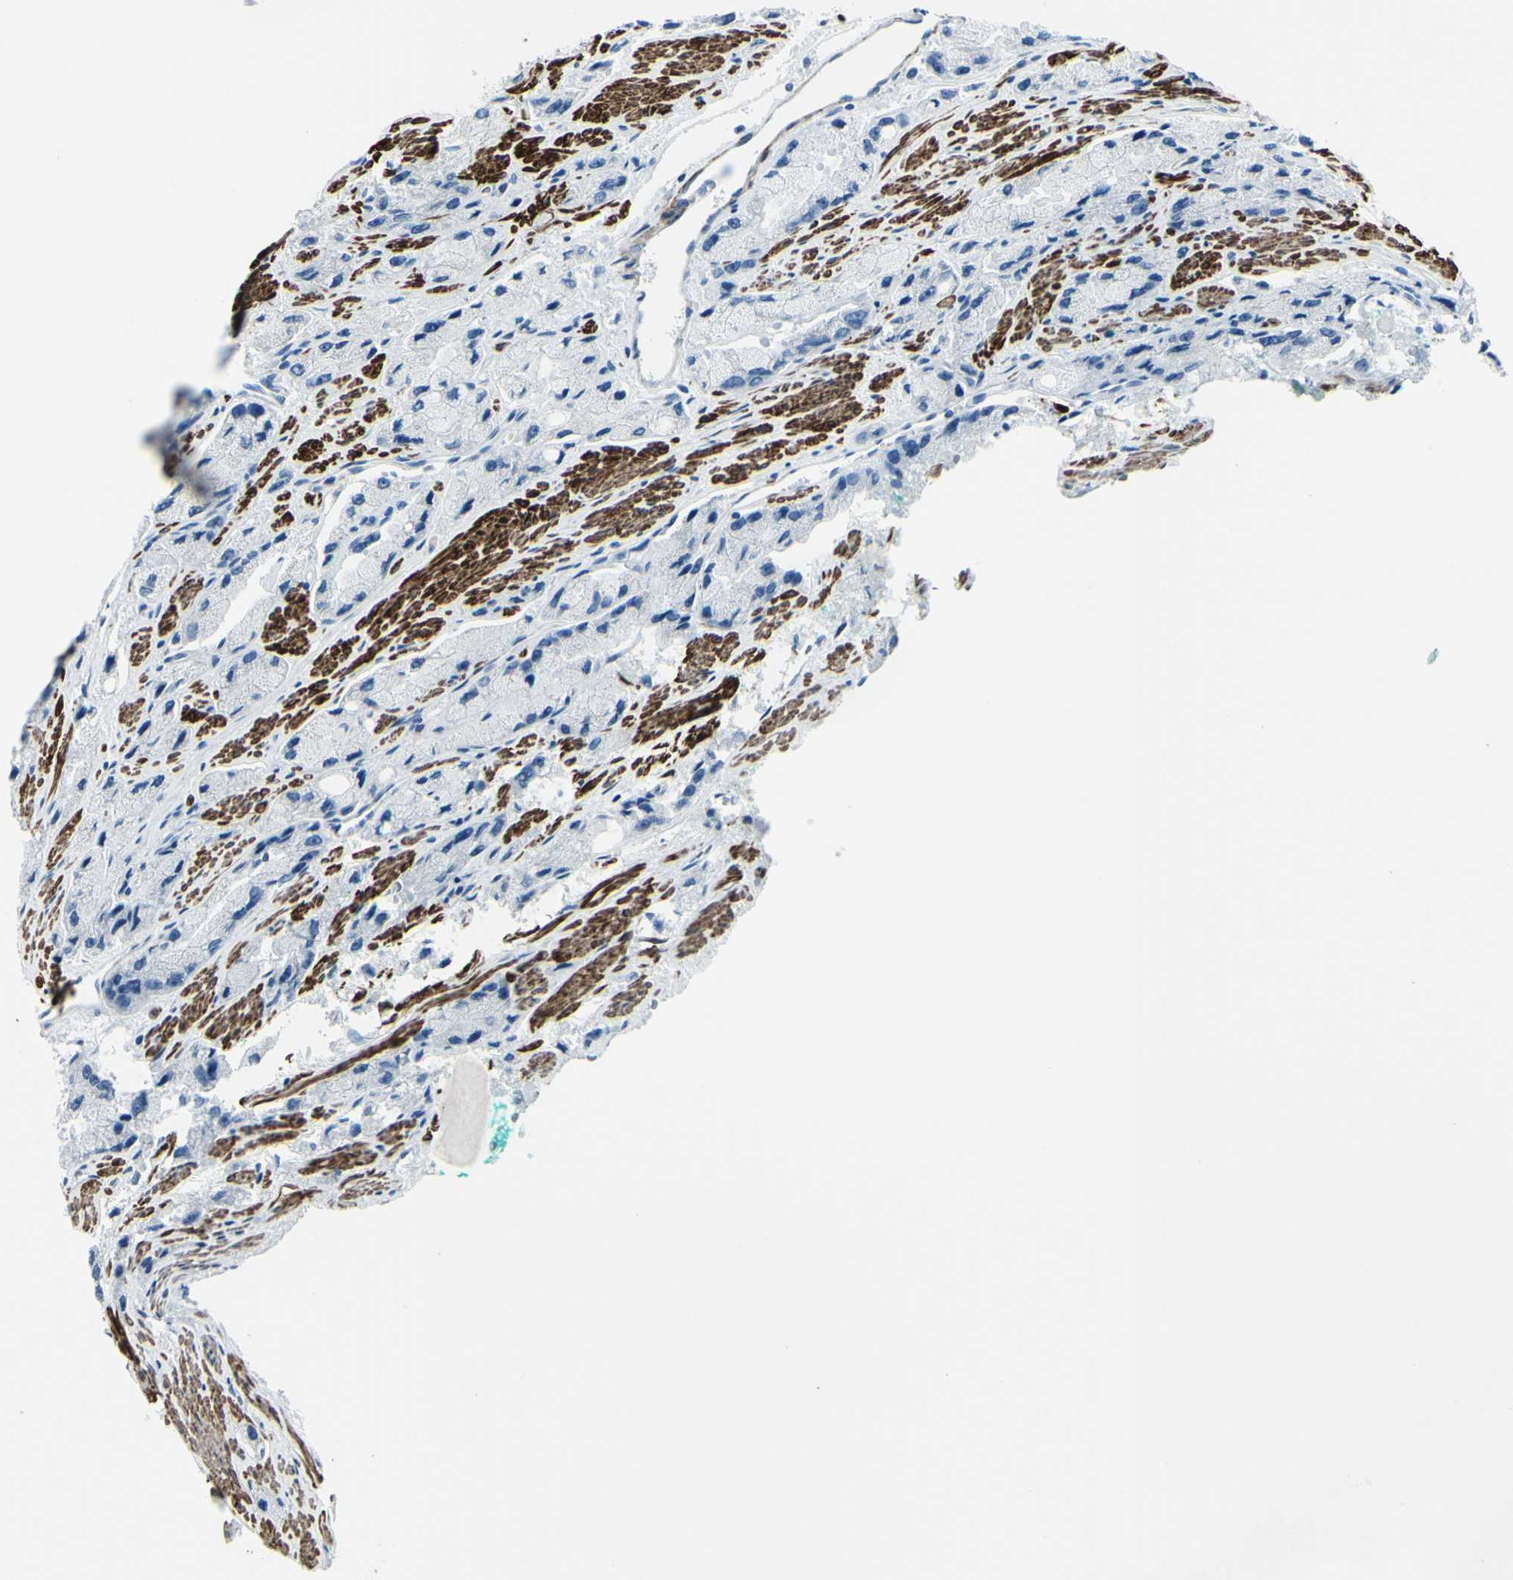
{"staining": {"intensity": "negative", "quantity": "none", "location": "none"}, "tissue": "prostate cancer", "cell_type": "Tumor cells", "image_type": "cancer", "snomed": [{"axis": "morphology", "description": "Adenocarcinoma, High grade"}, {"axis": "topography", "description": "Prostate"}], "caption": "High power microscopy photomicrograph of an immunohistochemistry (IHC) image of prostate adenocarcinoma (high-grade), revealing no significant expression in tumor cells.", "gene": "CDH15", "patient": {"sex": "male", "age": 58}}